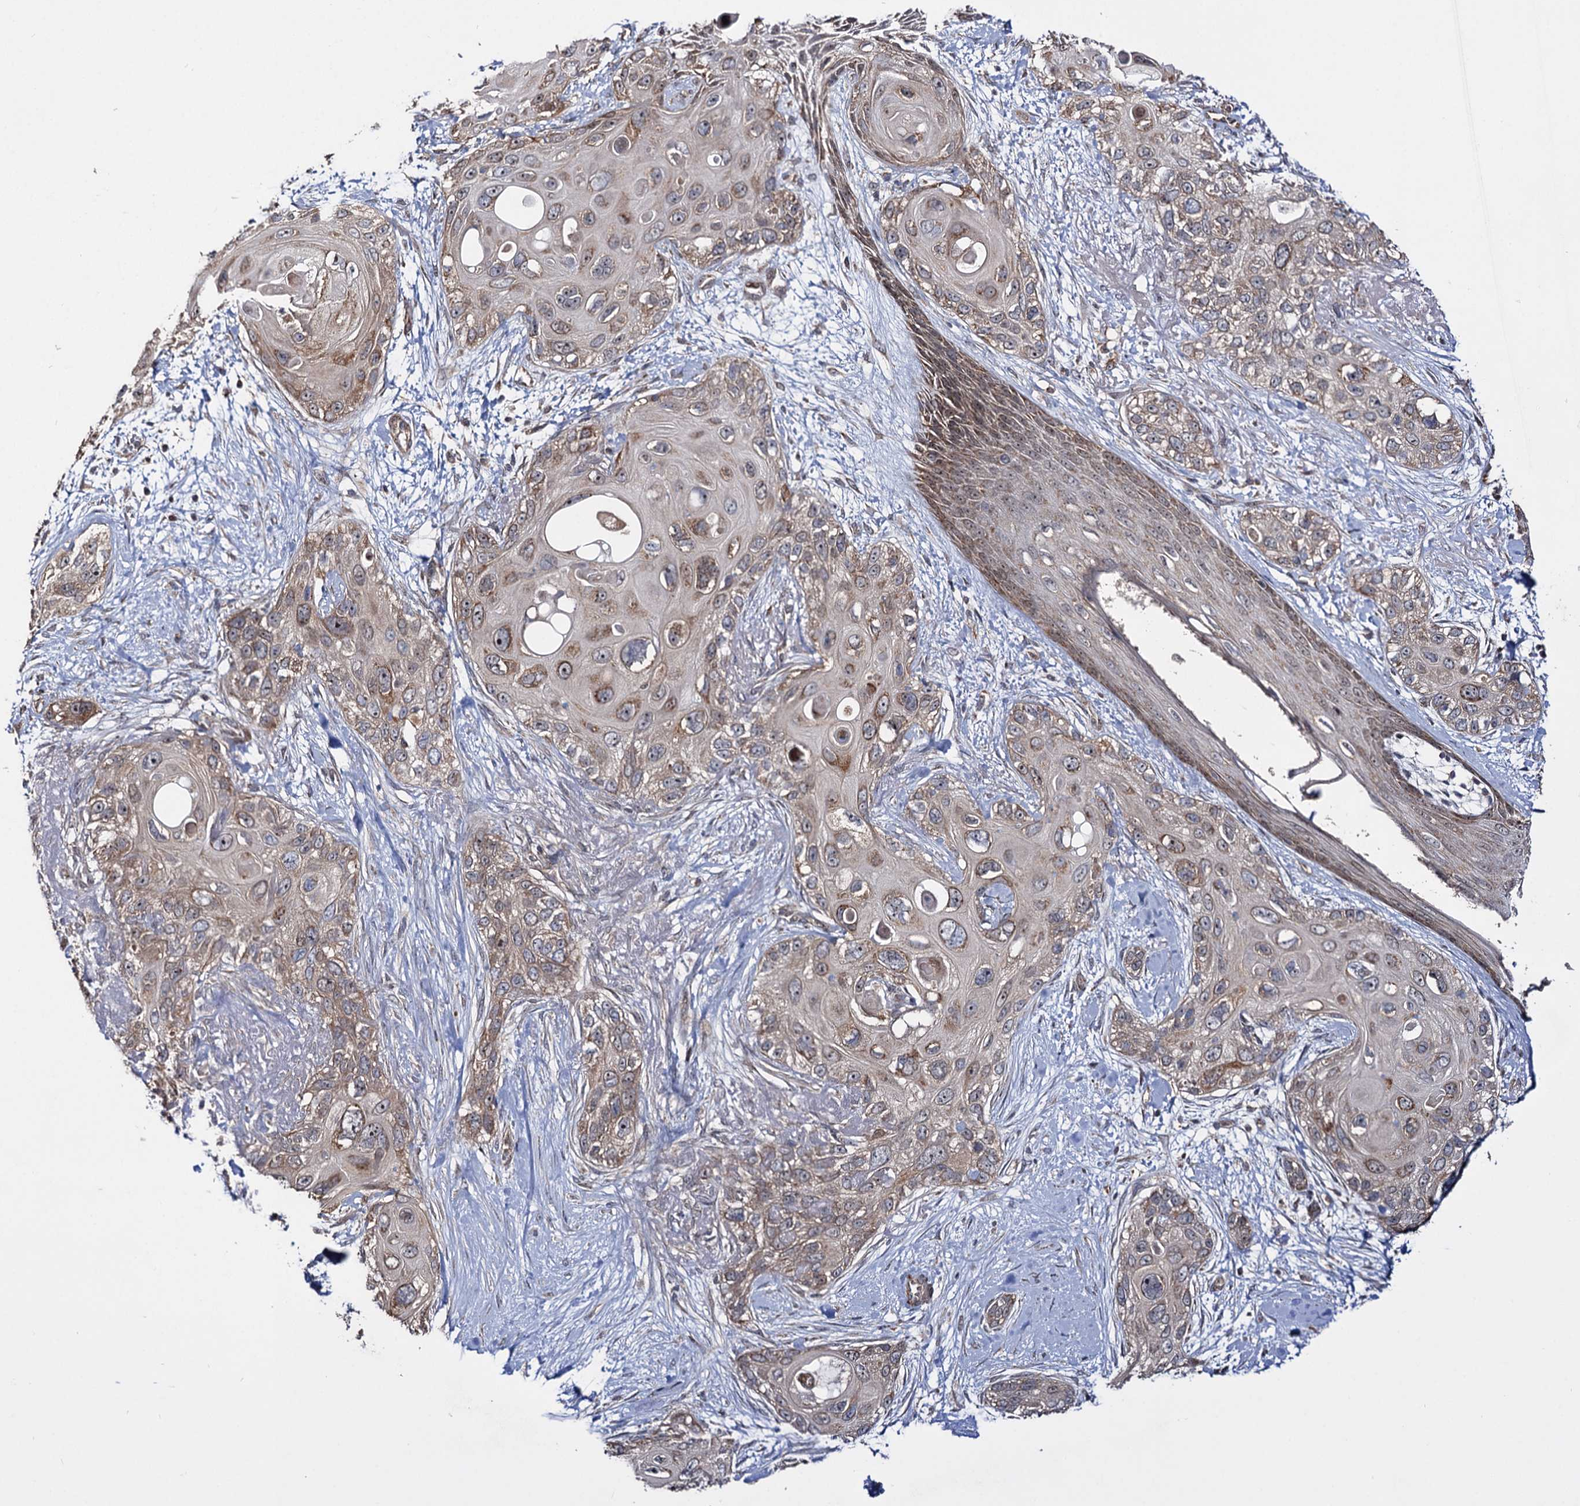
{"staining": {"intensity": "moderate", "quantity": "25%-75%", "location": "cytoplasmic/membranous"}, "tissue": "skin cancer", "cell_type": "Tumor cells", "image_type": "cancer", "snomed": [{"axis": "morphology", "description": "Normal tissue, NOS"}, {"axis": "morphology", "description": "Squamous cell carcinoma, NOS"}, {"axis": "topography", "description": "Skin"}], "caption": "The immunohistochemical stain highlights moderate cytoplasmic/membranous expression in tumor cells of skin cancer tissue. The staining was performed using DAB (3,3'-diaminobenzidine) to visualize the protein expression in brown, while the nuclei were stained in blue with hematoxylin (Magnification: 20x).", "gene": "CEP76", "patient": {"sex": "male", "age": 72}}